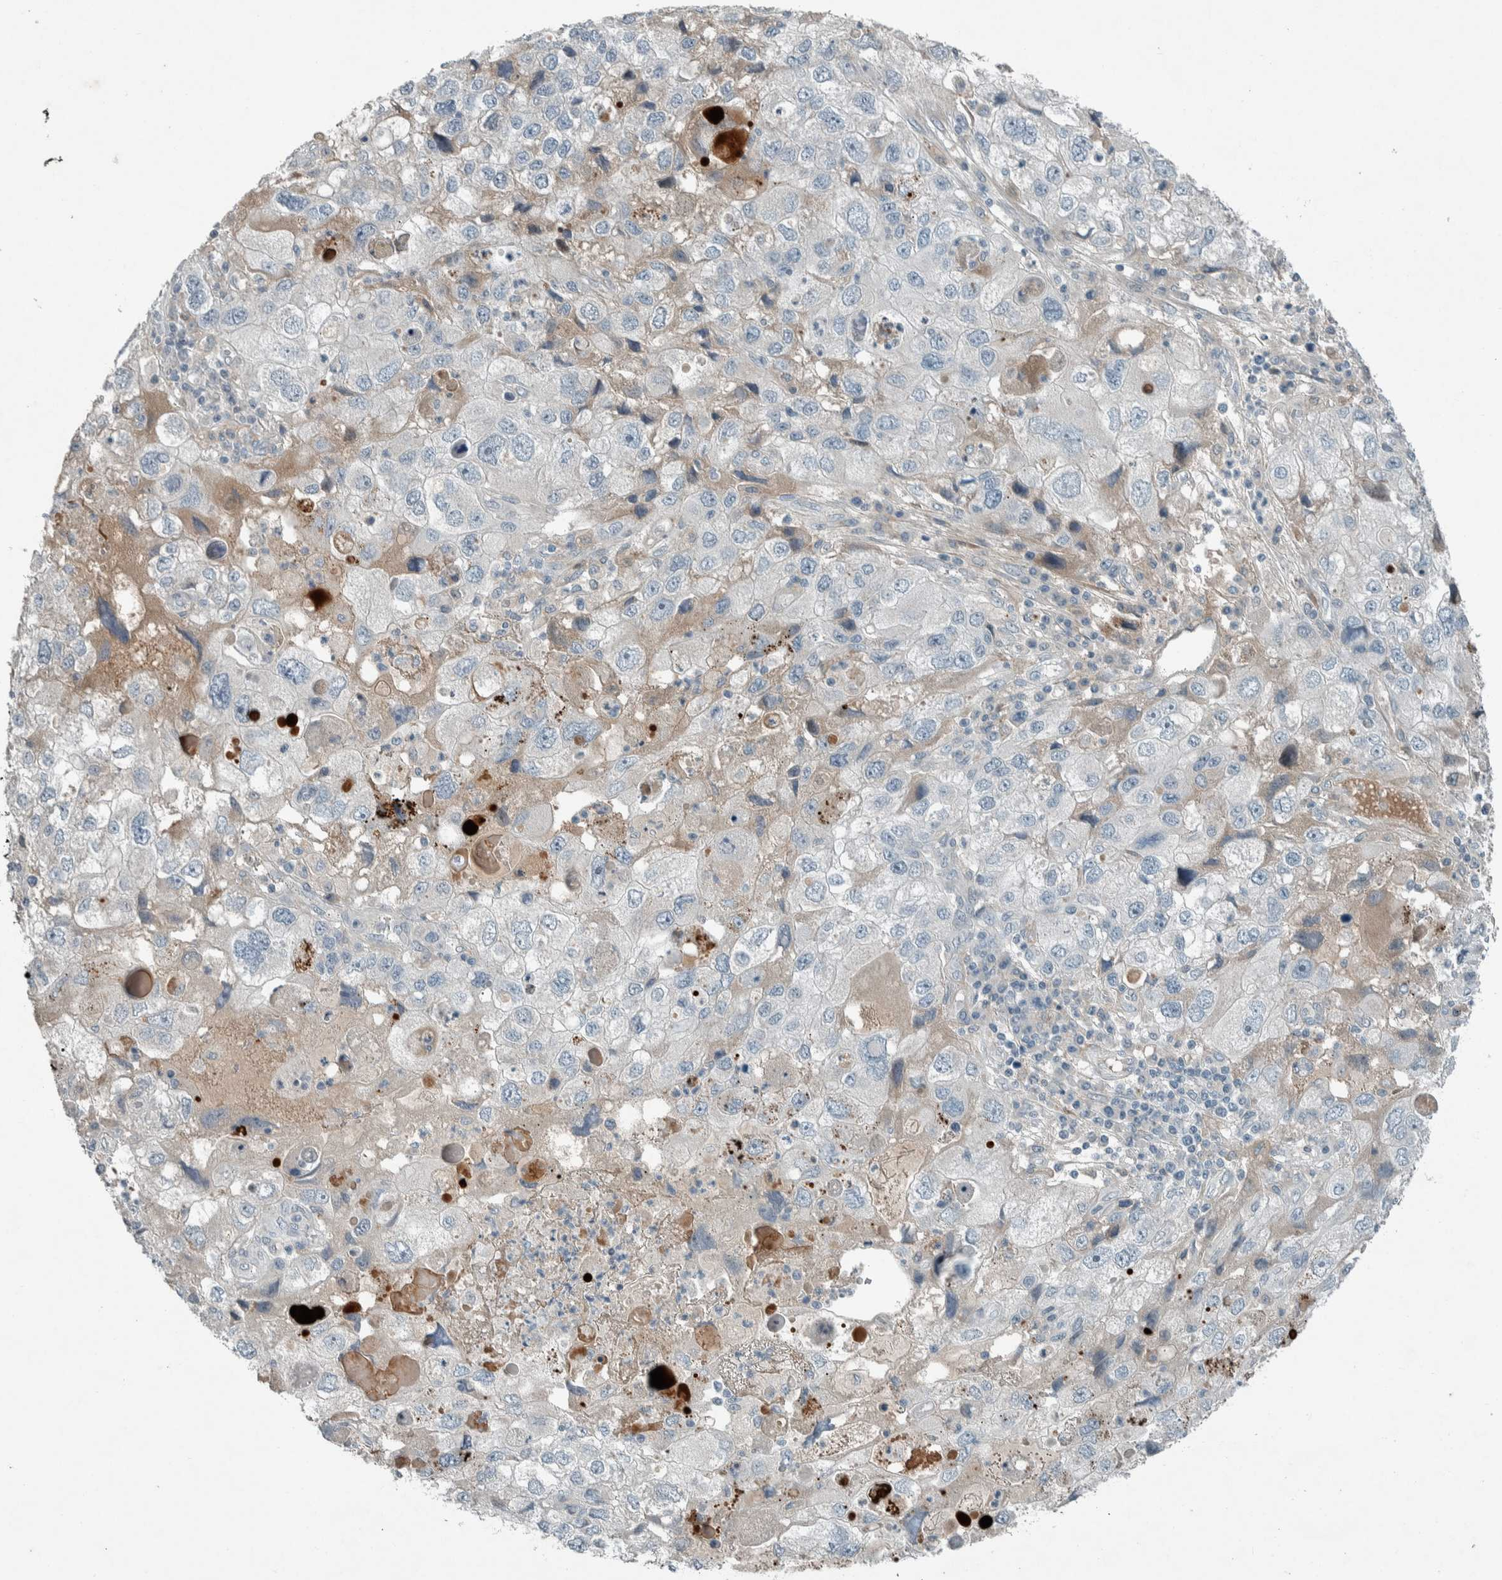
{"staining": {"intensity": "negative", "quantity": "none", "location": "none"}, "tissue": "endometrial cancer", "cell_type": "Tumor cells", "image_type": "cancer", "snomed": [{"axis": "morphology", "description": "Adenocarcinoma, NOS"}, {"axis": "topography", "description": "Endometrium"}], "caption": "The image exhibits no staining of tumor cells in endometrial cancer. Nuclei are stained in blue.", "gene": "CERCAM", "patient": {"sex": "female", "age": 49}}